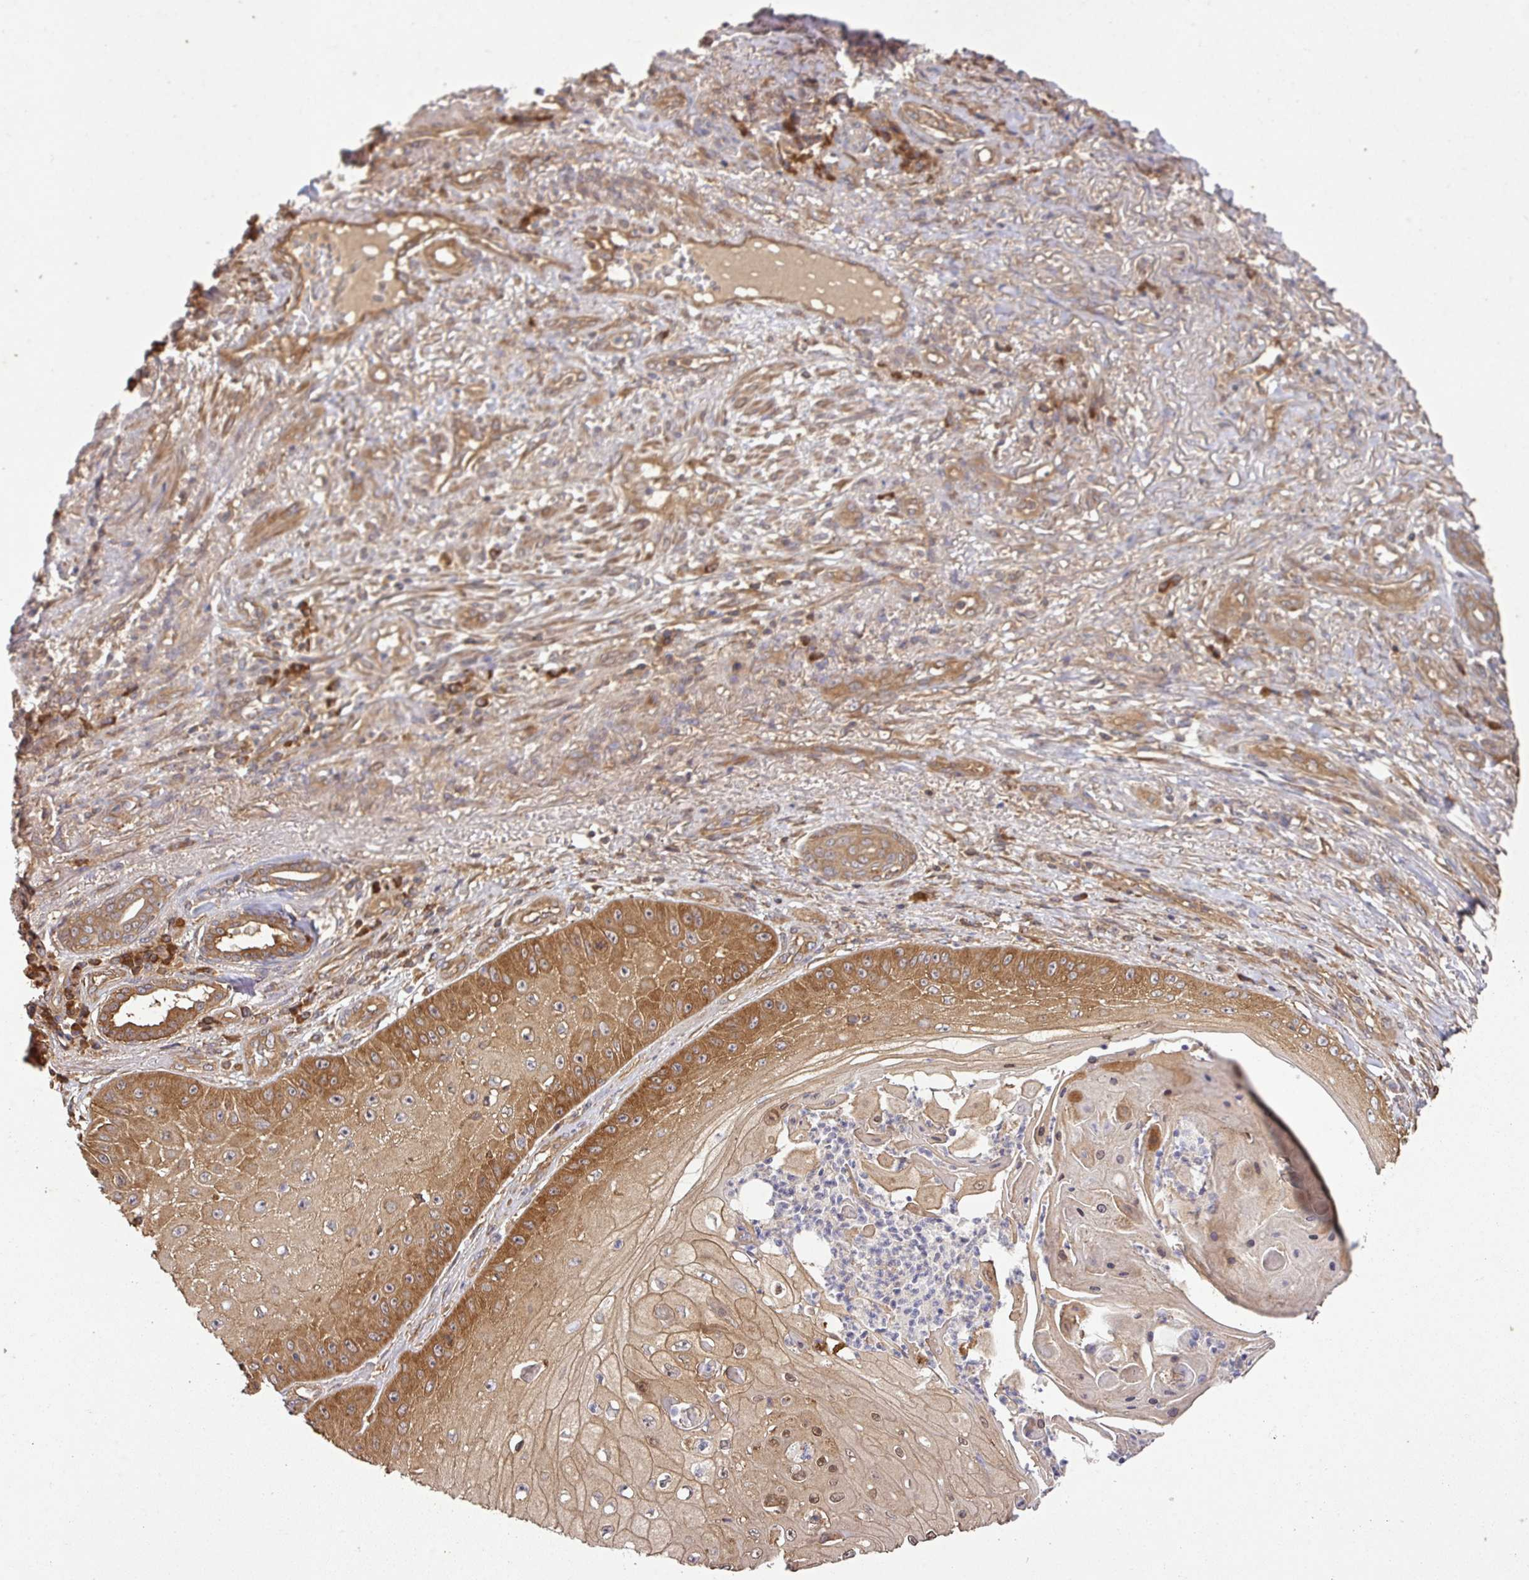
{"staining": {"intensity": "moderate", "quantity": ">75%", "location": "cytoplasmic/membranous,nuclear"}, "tissue": "skin cancer", "cell_type": "Tumor cells", "image_type": "cancer", "snomed": [{"axis": "morphology", "description": "Squamous cell carcinoma, NOS"}, {"axis": "topography", "description": "Skin"}], "caption": "Immunohistochemical staining of human skin cancer exhibits medium levels of moderate cytoplasmic/membranous and nuclear protein staining in approximately >75% of tumor cells.", "gene": "GSPT1", "patient": {"sex": "male", "age": 70}}